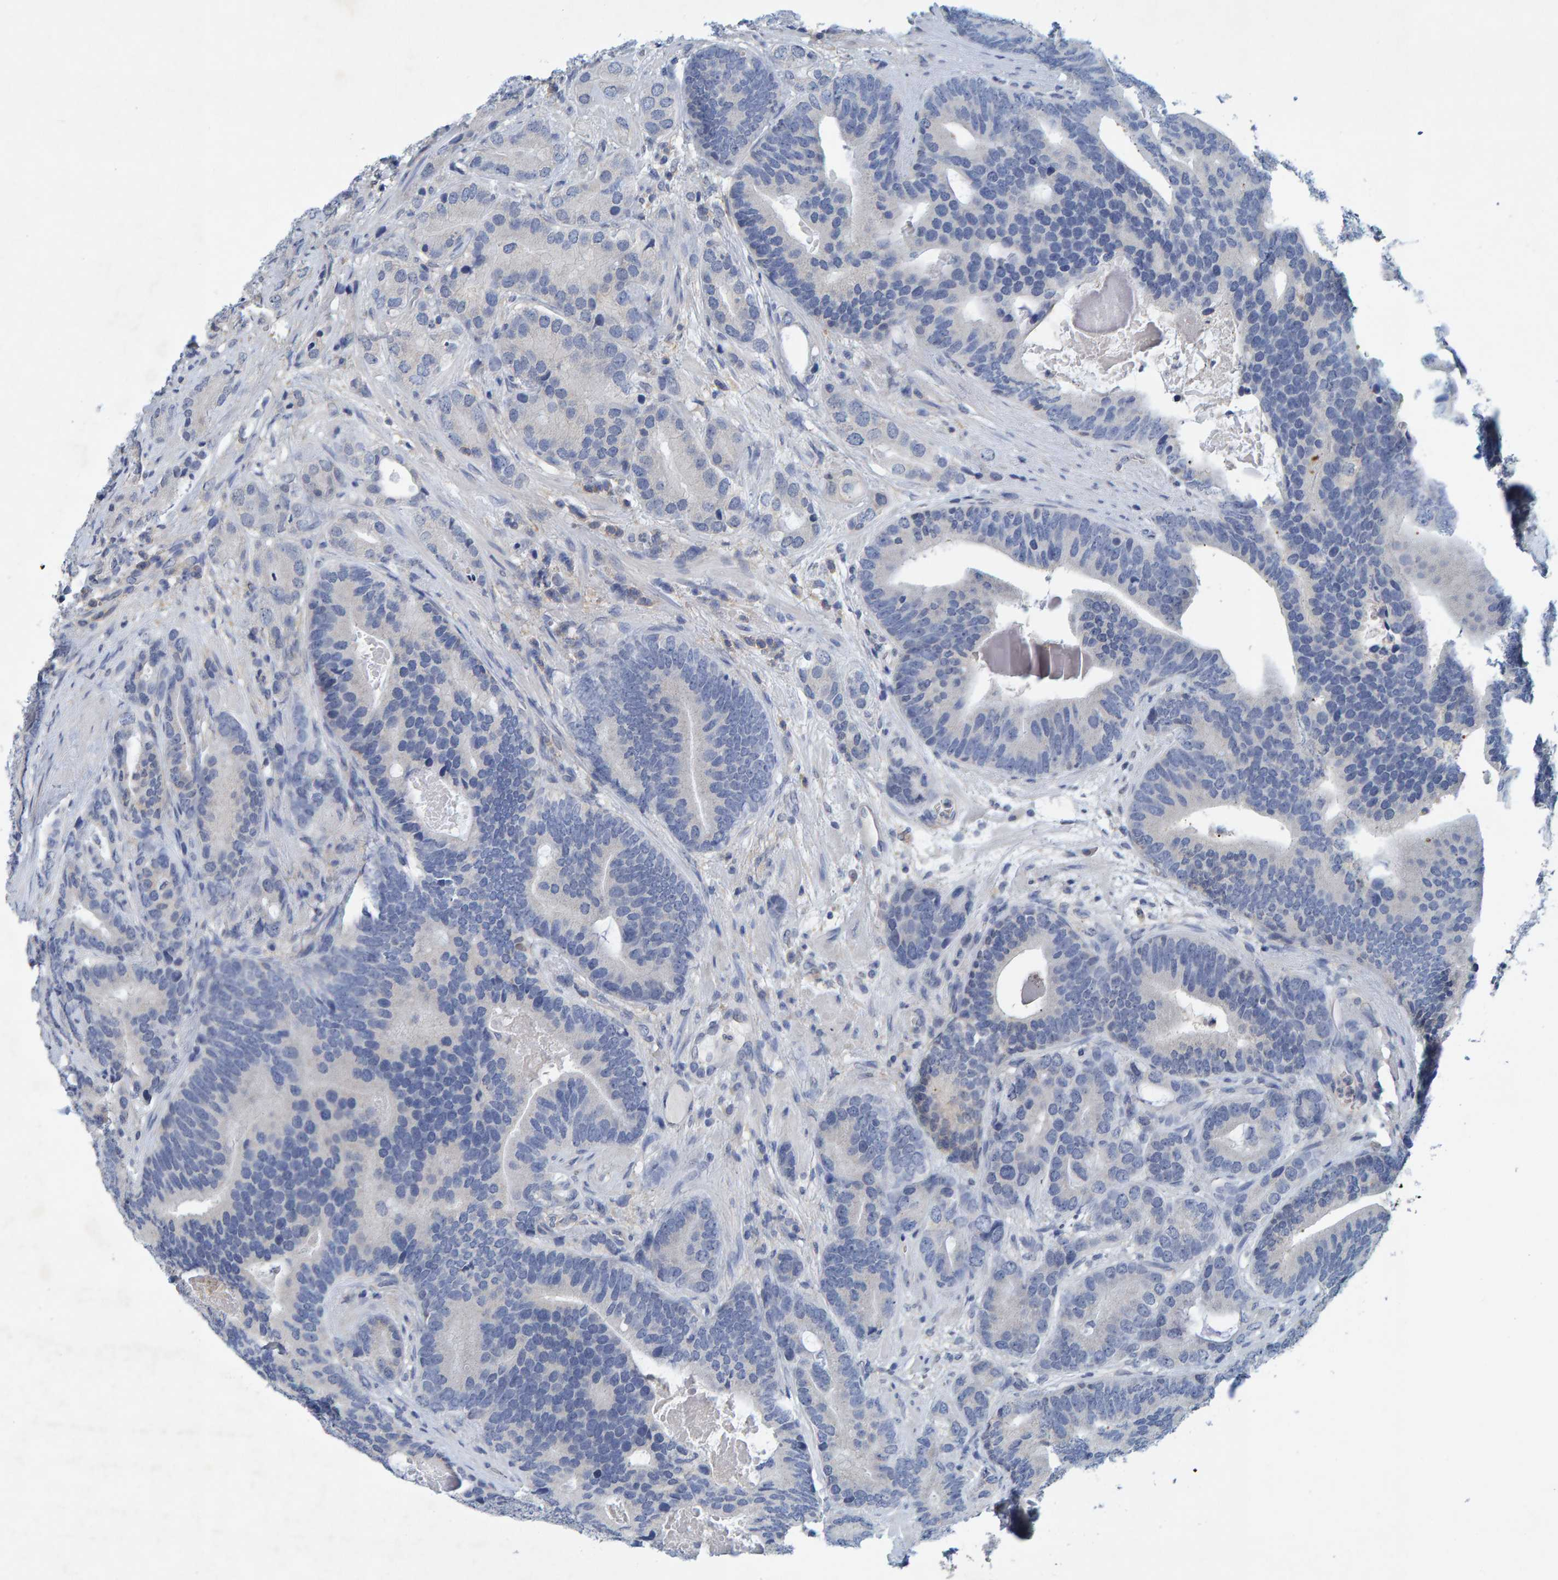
{"staining": {"intensity": "negative", "quantity": "none", "location": "none"}, "tissue": "prostate cancer", "cell_type": "Tumor cells", "image_type": "cancer", "snomed": [{"axis": "morphology", "description": "Adenocarcinoma, High grade"}, {"axis": "topography", "description": "Prostate"}], "caption": "Immunohistochemistry photomicrograph of prostate cancer stained for a protein (brown), which shows no positivity in tumor cells.", "gene": "ALAD", "patient": {"sex": "male", "age": 55}}